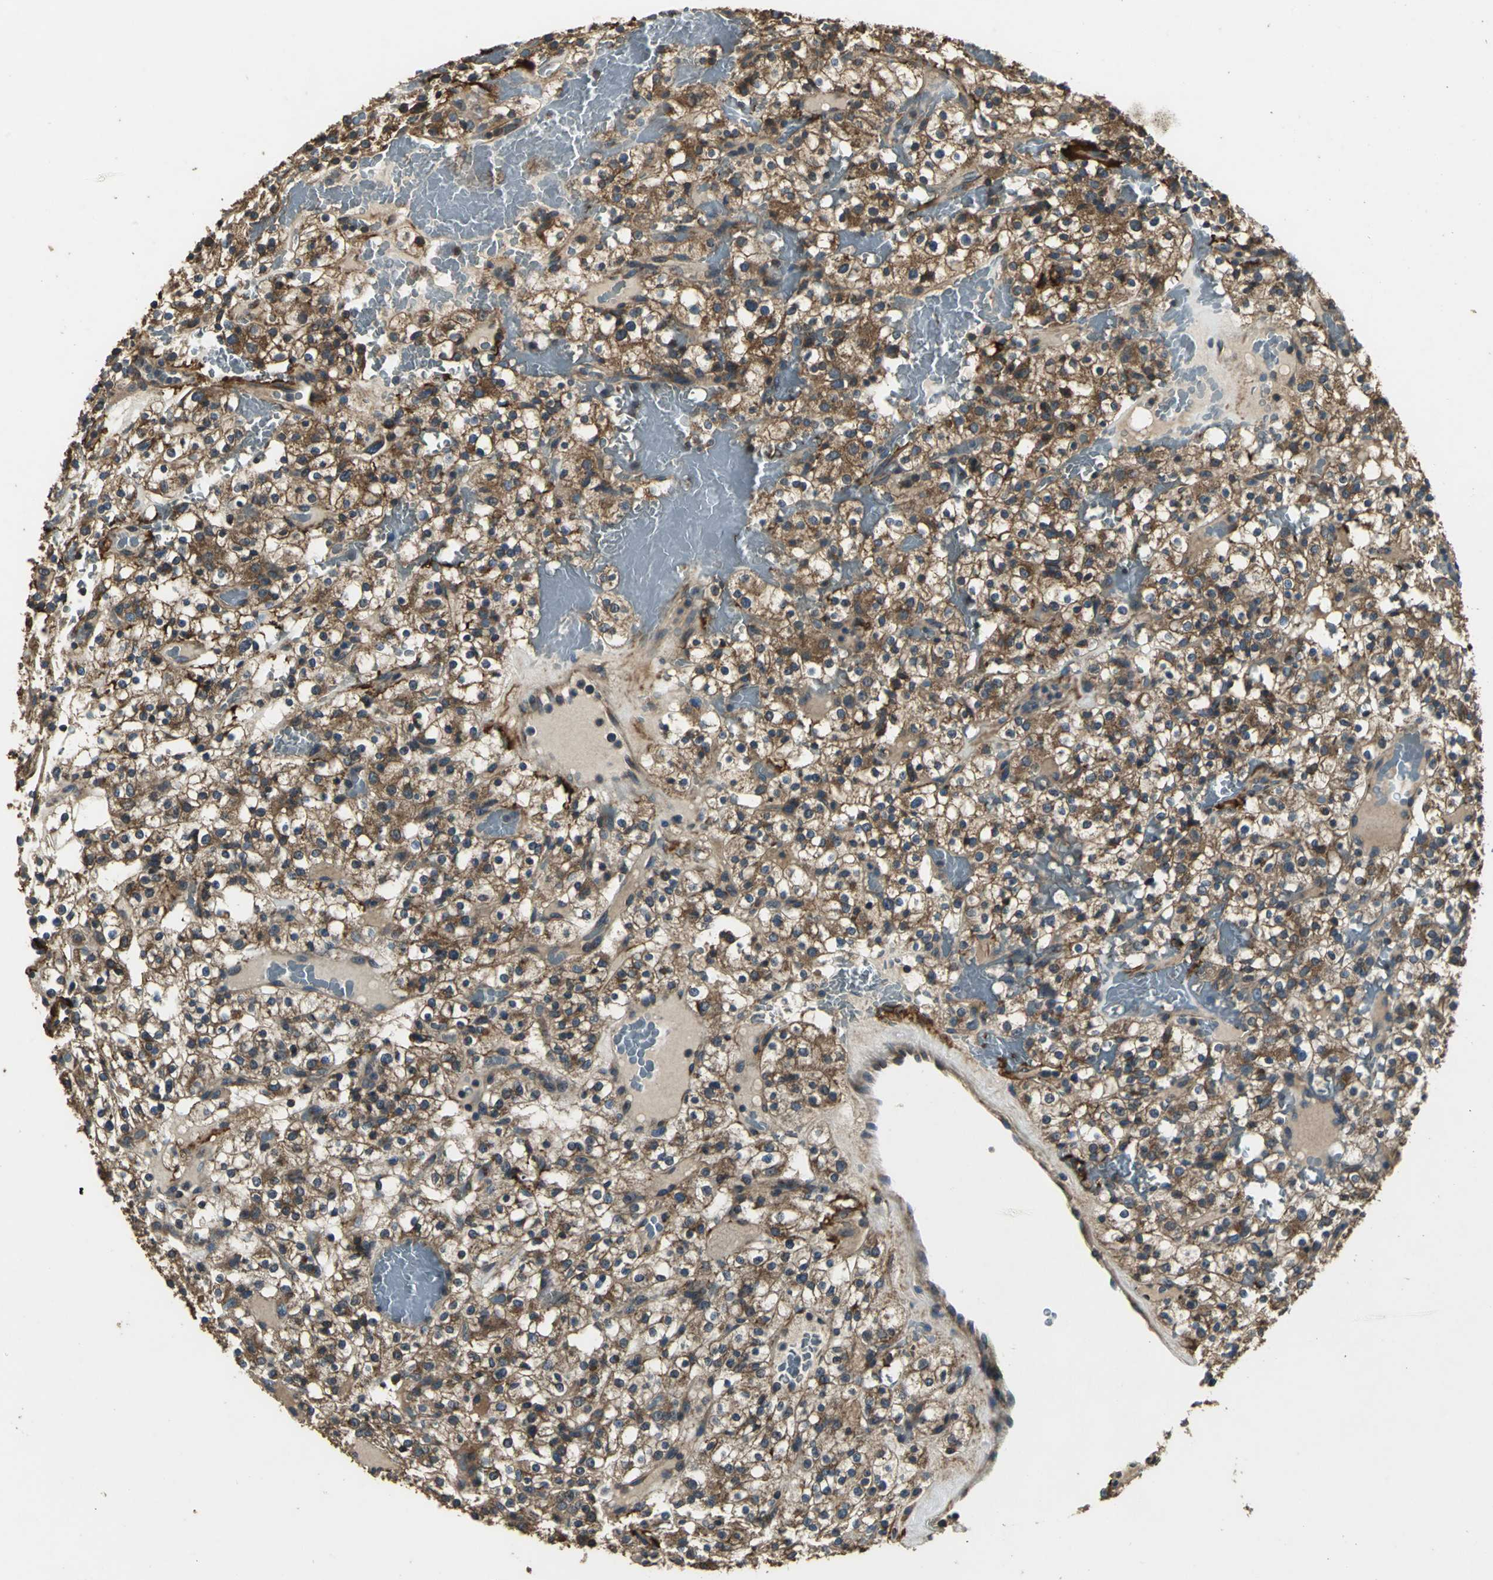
{"staining": {"intensity": "moderate", "quantity": ">75%", "location": "cytoplasmic/membranous"}, "tissue": "renal cancer", "cell_type": "Tumor cells", "image_type": "cancer", "snomed": [{"axis": "morphology", "description": "Normal tissue, NOS"}, {"axis": "morphology", "description": "Adenocarcinoma, NOS"}, {"axis": "topography", "description": "Kidney"}], "caption": "IHC micrograph of neoplastic tissue: human renal cancer (adenocarcinoma) stained using immunohistochemistry shows medium levels of moderate protein expression localized specifically in the cytoplasmic/membranous of tumor cells, appearing as a cytoplasmic/membranous brown color.", "gene": "IRF3", "patient": {"sex": "female", "age": 72}}